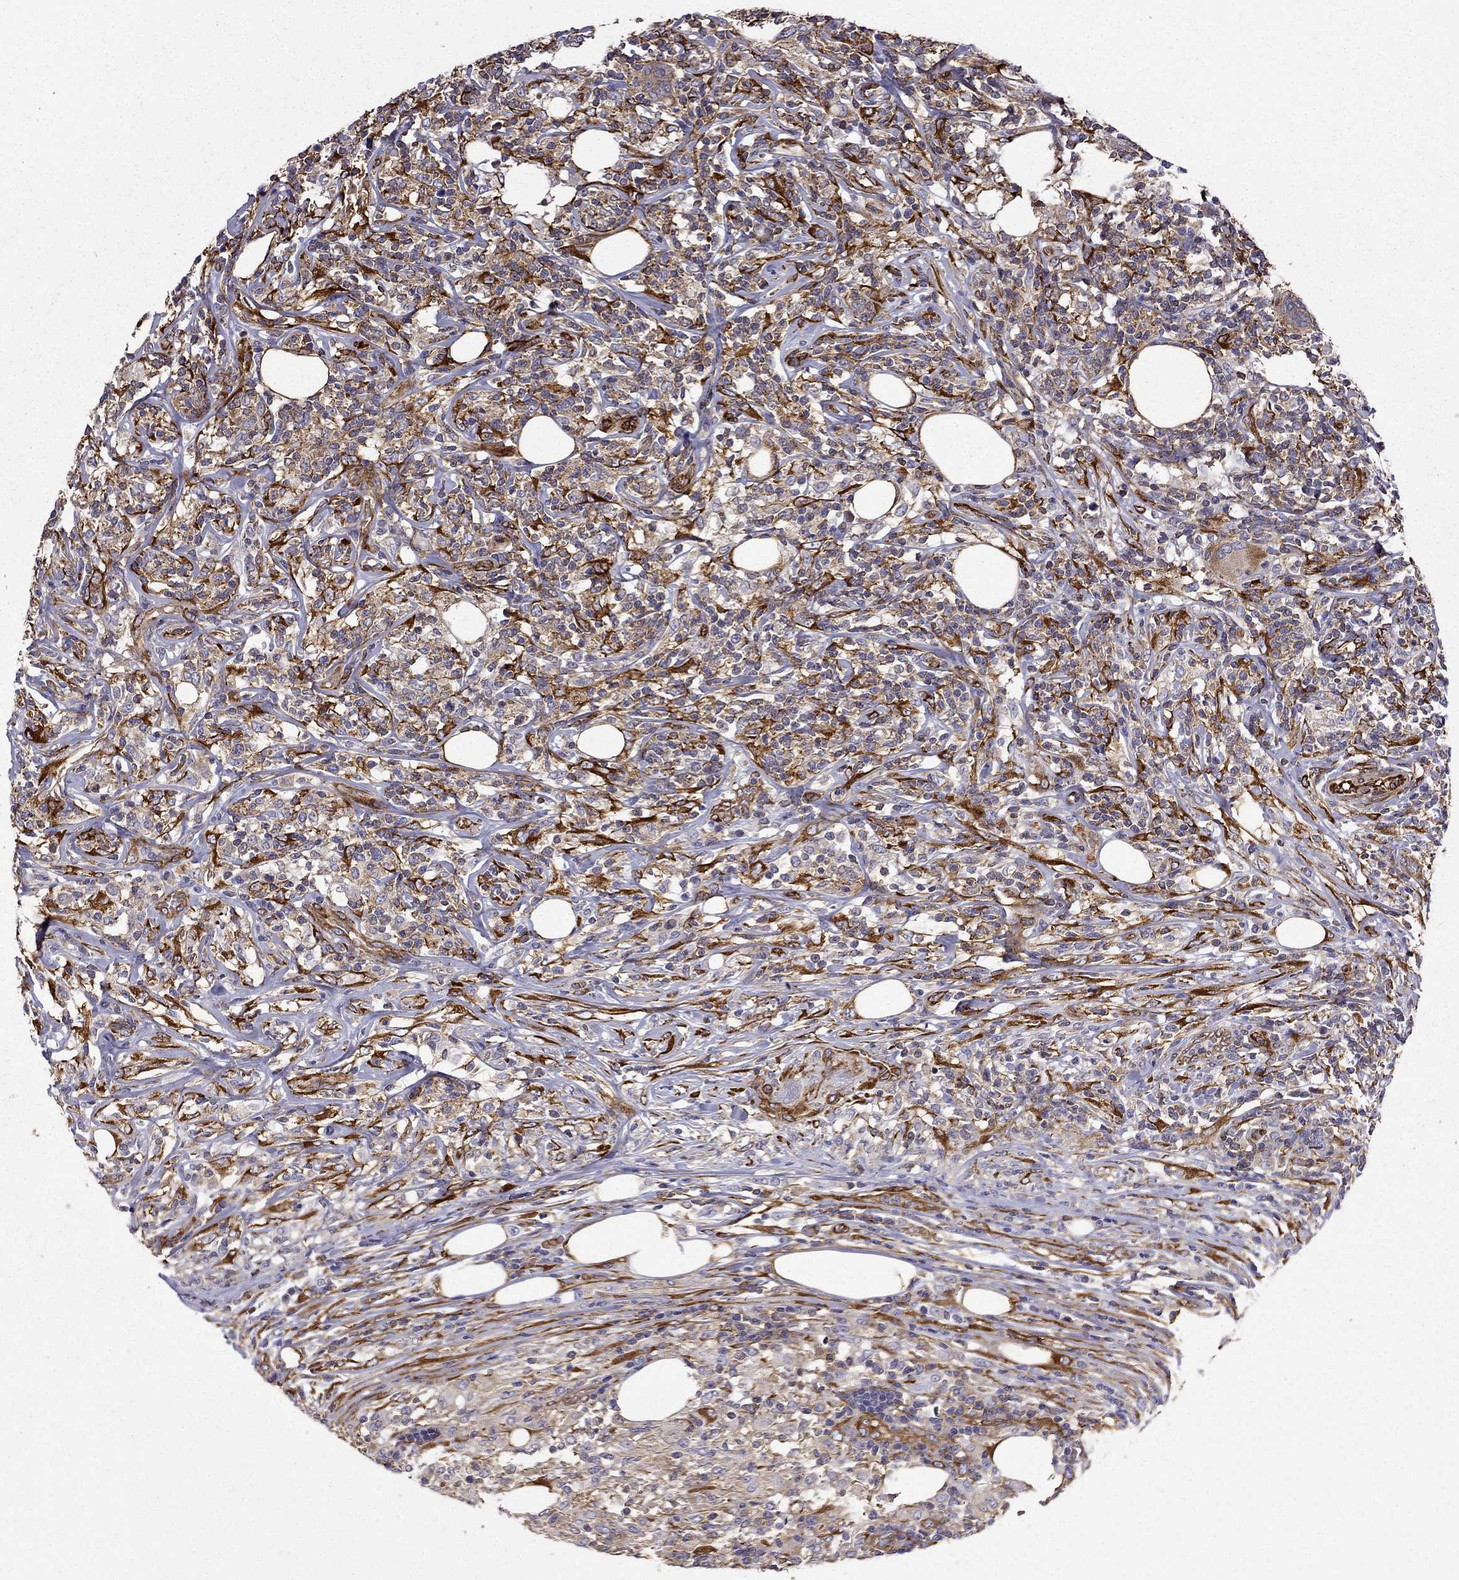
{"staining": {"intensity": "weak", "quantity": ">75%", "location": "cytoplasmic/membranous"}, "tissue": "lymphoma", "cell_type": "Tumor cells", "image_type": "cancer", "snomed": [{"axis": "morphology", "description": "Malignant lymphoma, non-Hodgkin's type, High grade"}, {"axis": "topography", "description": "Lymph node"}], "caption": "Immunohistochemistry (IHC) of lymphoma exhibits low levels of weak cytoplasmic/membranous positivity in approximately >75% of tumor cells.", "gene": "MAP4", "patient": {"sex": "female", "age": 84}}